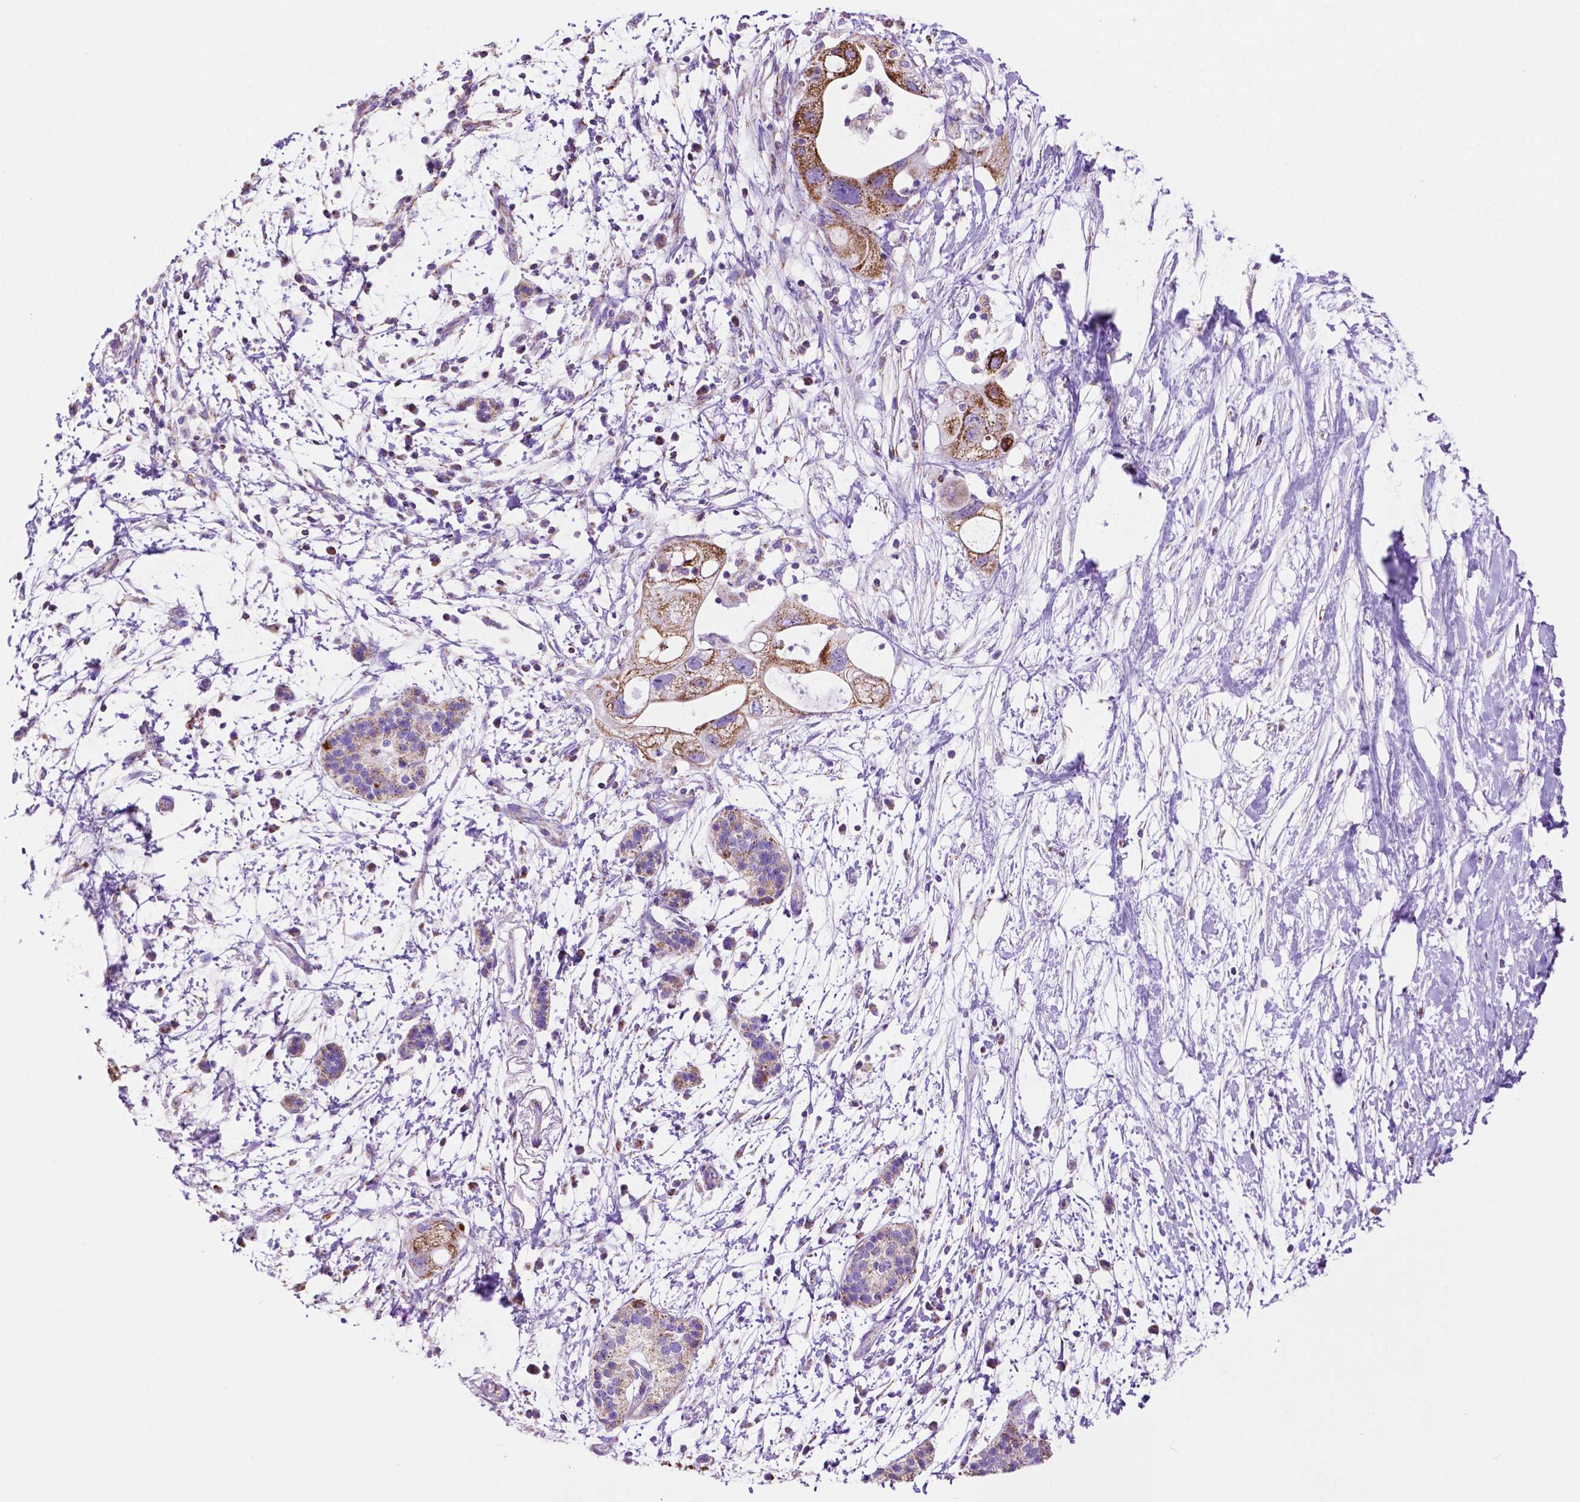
{"staining": {"intensity": "moderate", "quantity": ">75%", "location": "cytoplasmic/membranous"}, "tissue": "pancreatic cancer", "cell_type": "Tumor cells", "image_type": "cancer", "snomed": [{"axis": "morphology", "description": "Adenocarcinoma, NOS"}, {"axis": "topography", "description": "Pancreas"}], "caption": "Approximately >75% of tumor cells in human adenocarcinoma (pancreatic) demonstrate moderate cytoplasmic/membranous protein positivity as visualized by brown immunohistochemical staining.", "gene": "GDPD5", "patient": {"sex": "female", "age": 72}}